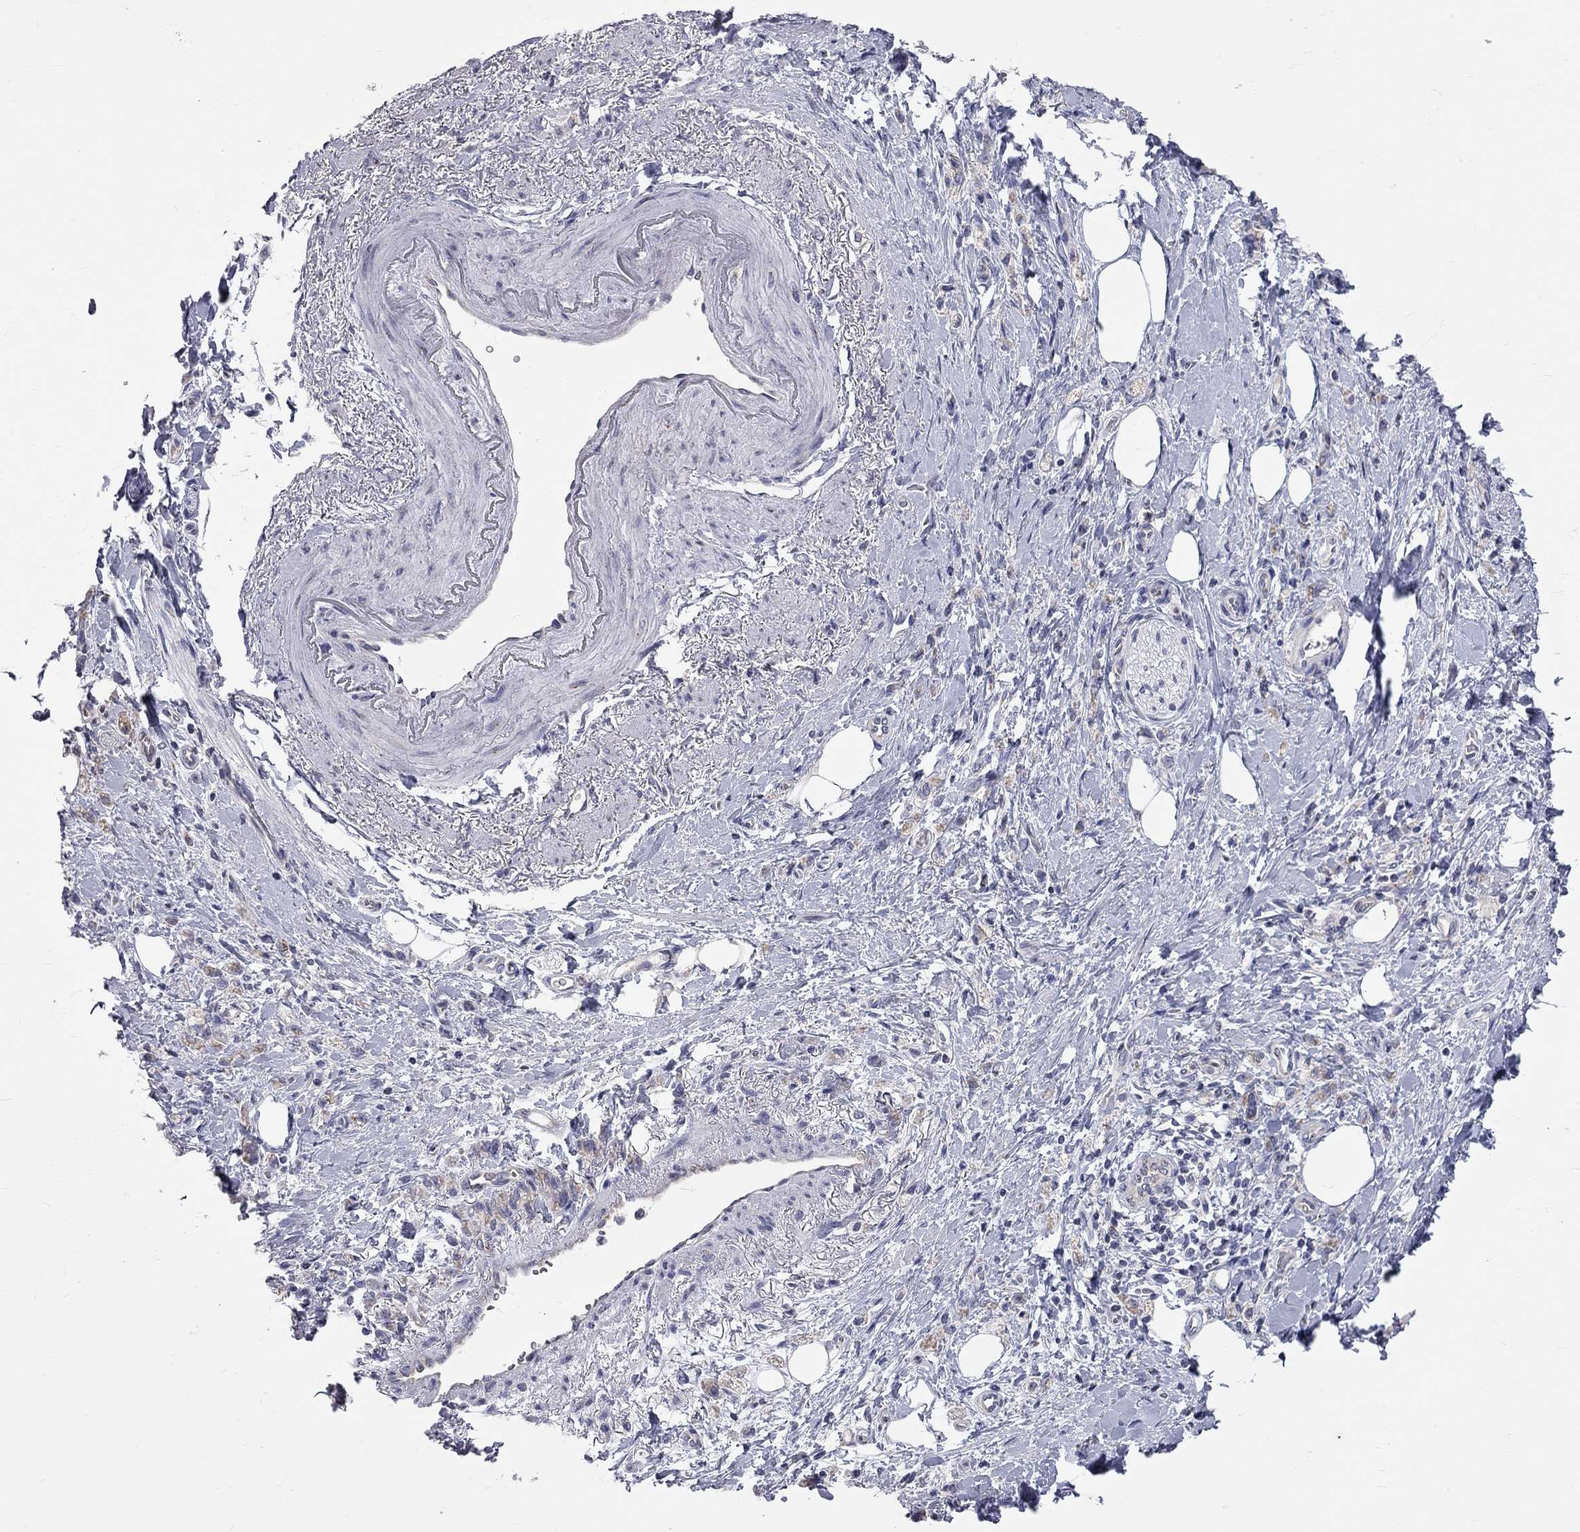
{"staining": {"intensity": "weak", "quantity": "25%-75%", "location": "cytoplasmic/membranous"}, "tissue": "stomach cancer", "cell_type": "Tumor cells", "image_type": "cancer", "snomed": [{"axis": "morphology", "description": "Adenocarcinoma, NOS"}, {"axis": "topography", "description": "Stomach"}], "caption": "Immunohistochemistry (IHC) histopathology image of stomach cancer (adenocarcinoma) stained for a protein (brown), which shows low levels of weak cytoplasmic/membranous positivity in approximately 25%-75% of tumor cells.", "gene": "OPRK1", "patient": {"sex": "male", "age": 77}}